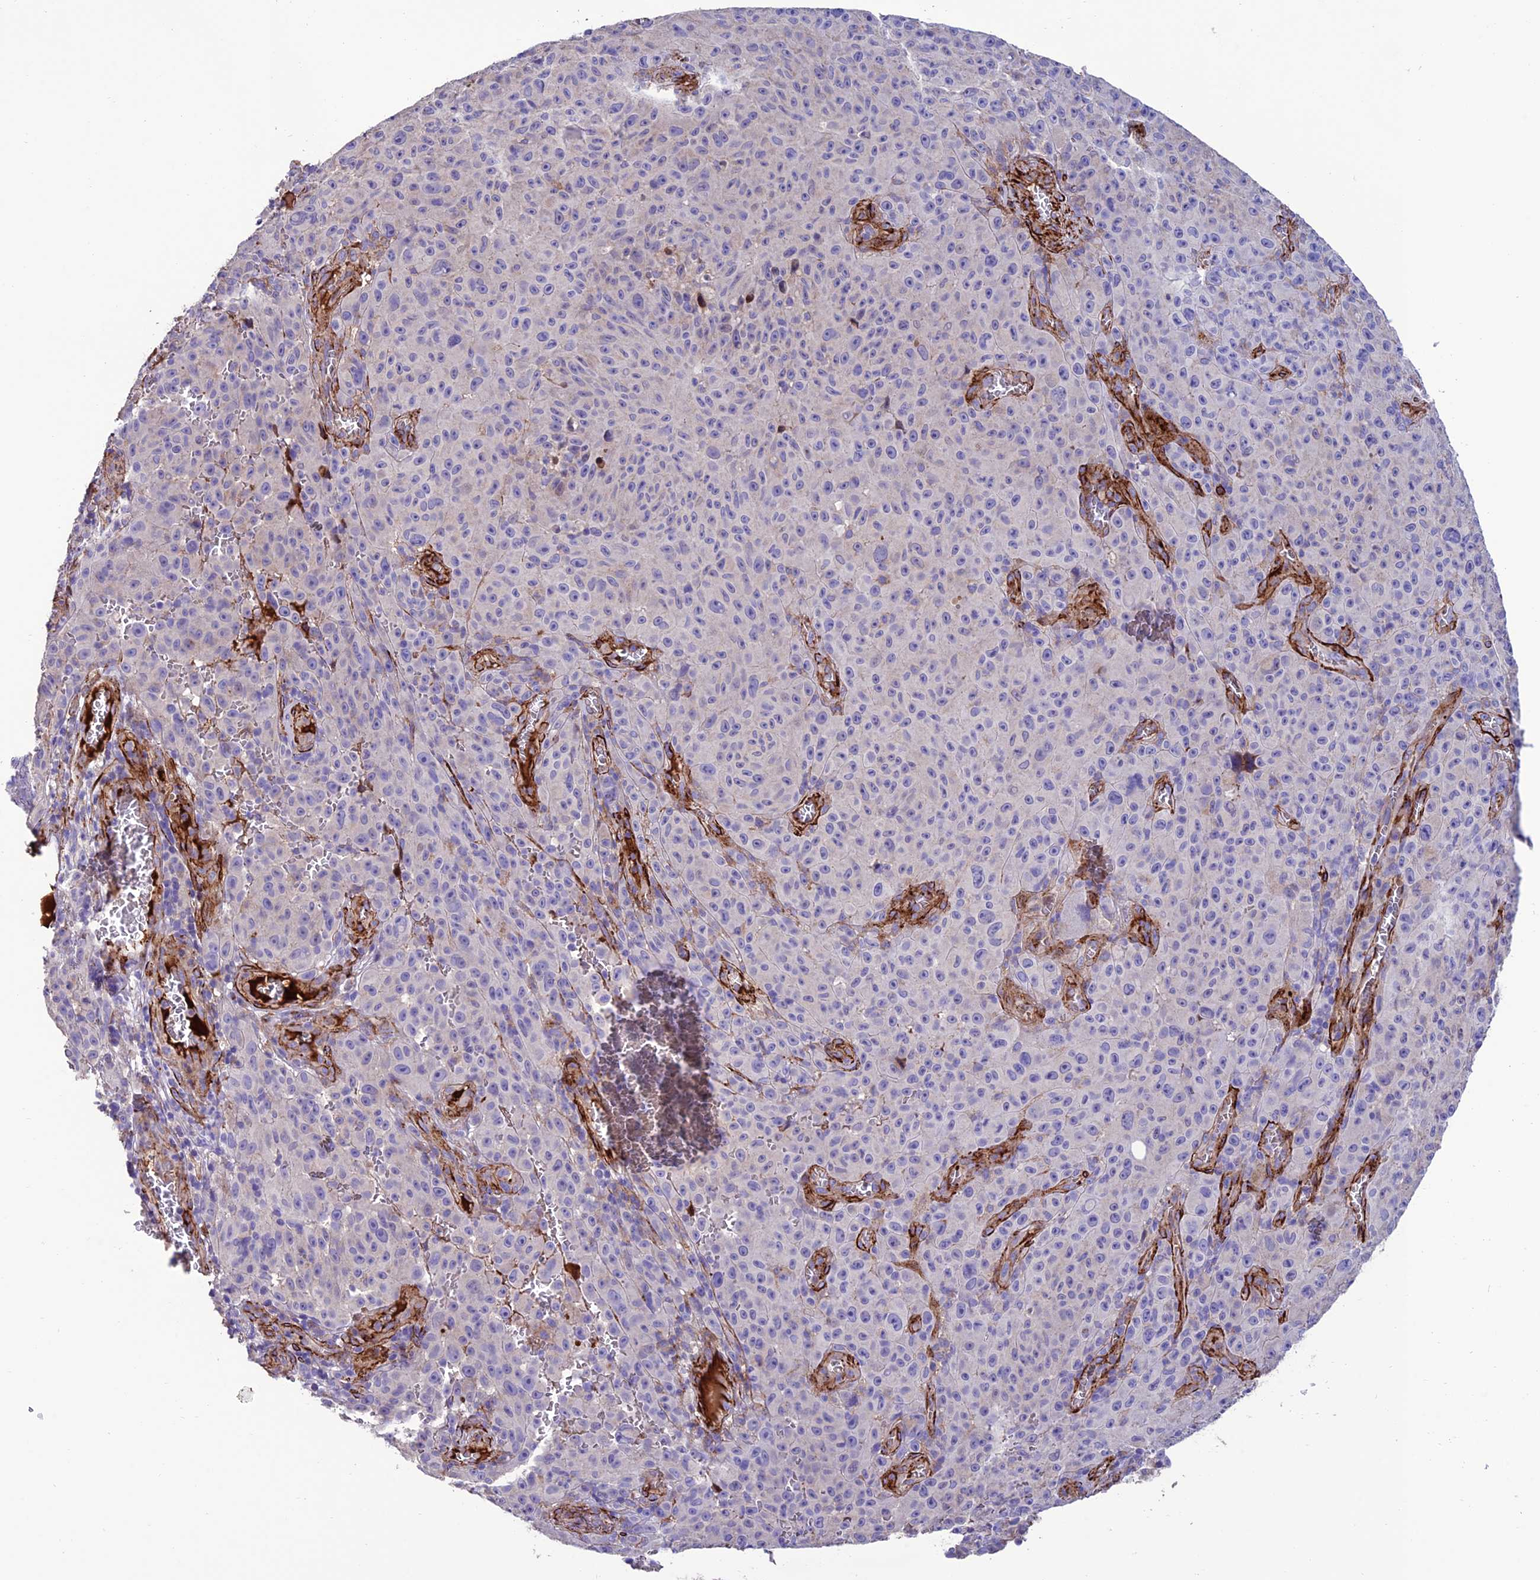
{"staining": {"intensity": "negative", "quantity": "none", "location": "none"}, "tissue": "melanoma", "cell_type": "Tumor cells", "image_type": "cancer", "snomed": [{"axis": "morphology", "description": "Malignant melanoma, NOS"}, {"axis": "topography", "description": "Skin"}], "caption": "DAB (3,3'-diaminobenzidine) immunohistochemical staining of human melanoma exhibits no significant expression in tumor cells.", "gene": "REX1BD", "patient": {"sex": "female", "age": 82}}